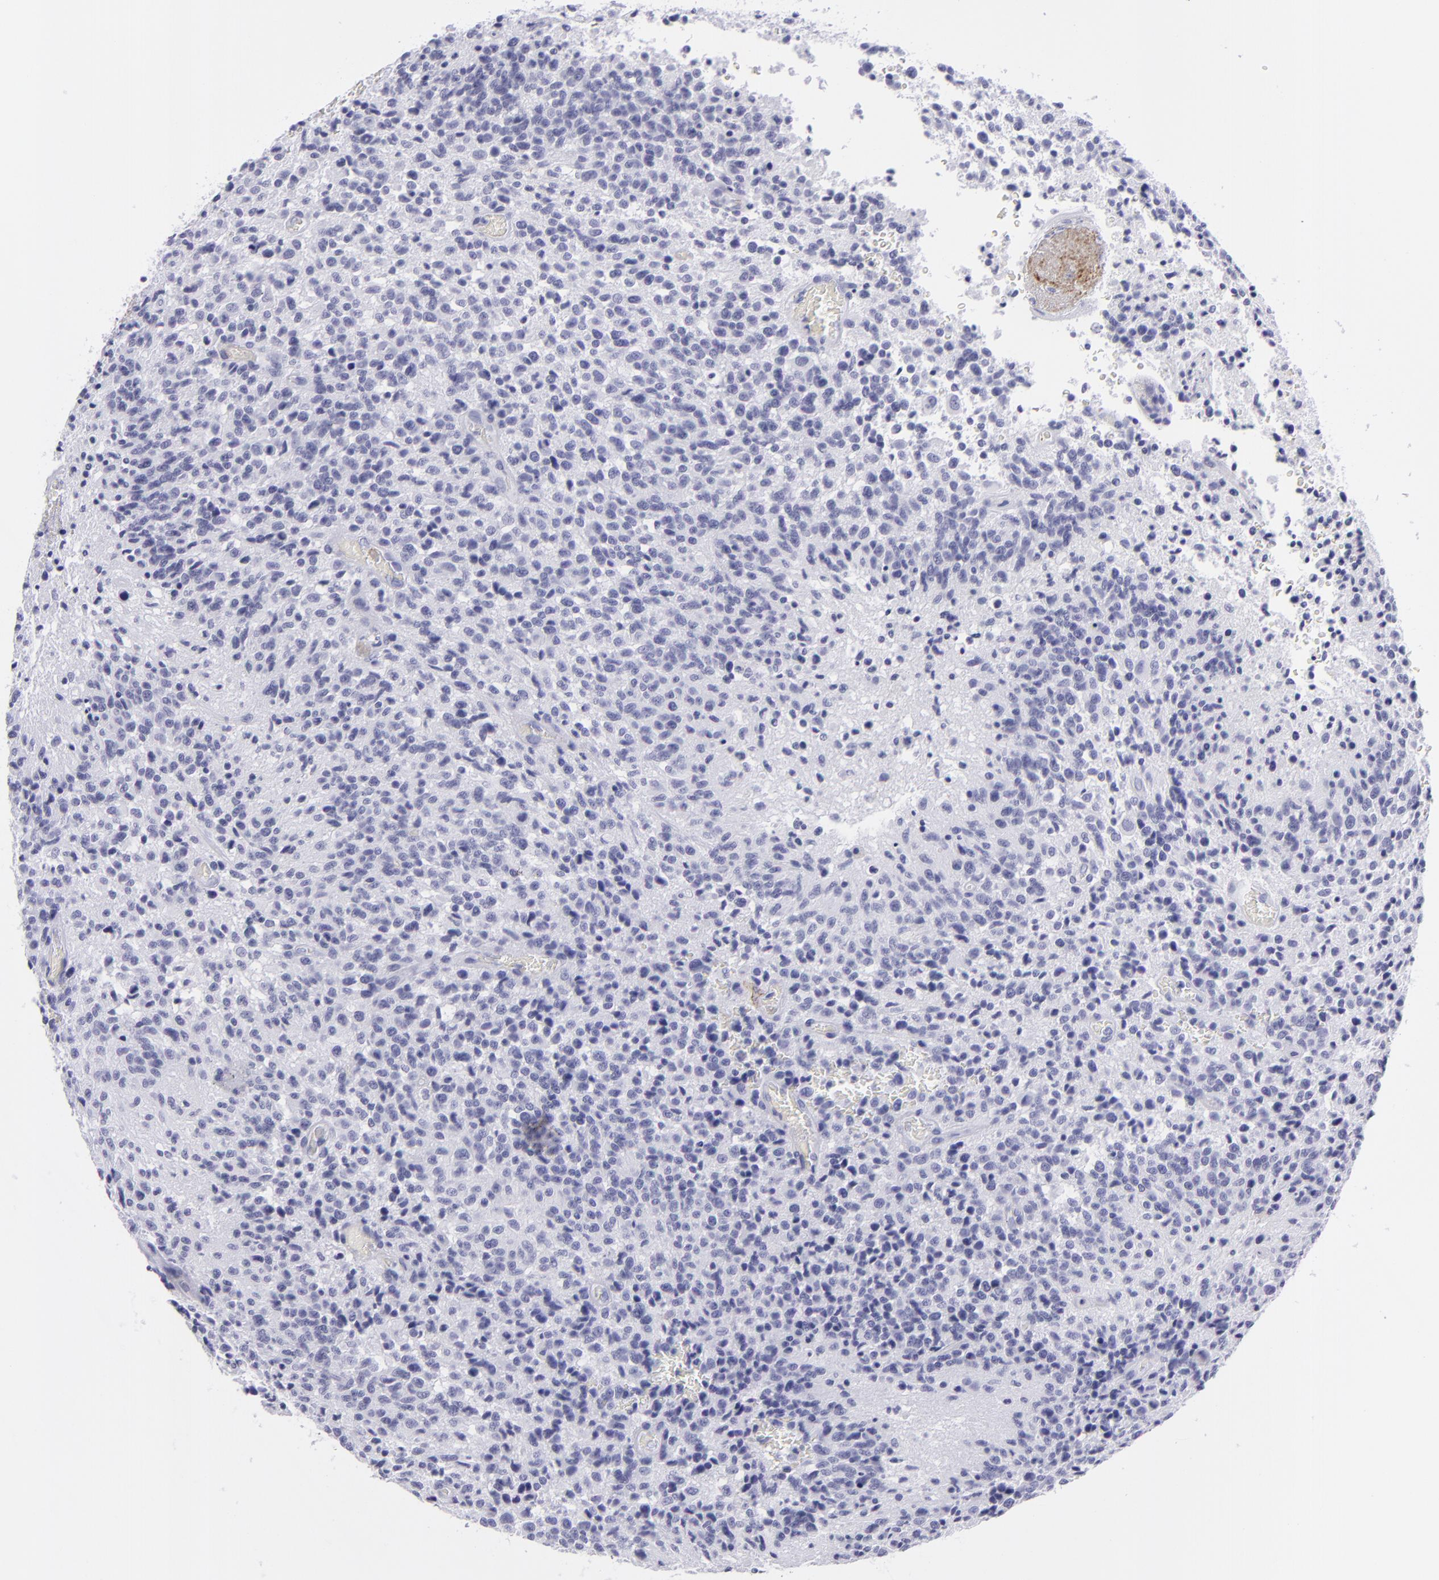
{"staining": {"intensity": "negative", "quantity": "none", "location": "none"}, "tissue": "glioma", "cell_type": "Tumor cells", "image_type": "cancer", "snomed": [{"axis": "morphology", "description": "Glioma, malignant, High grade"}, {"axis": "topography", "description": "Brain"}], "caption": "A high-resolution histopathology image shows immunohistochemistry (IHC) staining of malignant high-grade glioma, which displays no significant positivity in tumor cells. (DAB immunohistochemistry (IHC) with hematoxylin counter stain).", "gene": "SELPLG", "patient": {"sex": "male", "age": 36}}